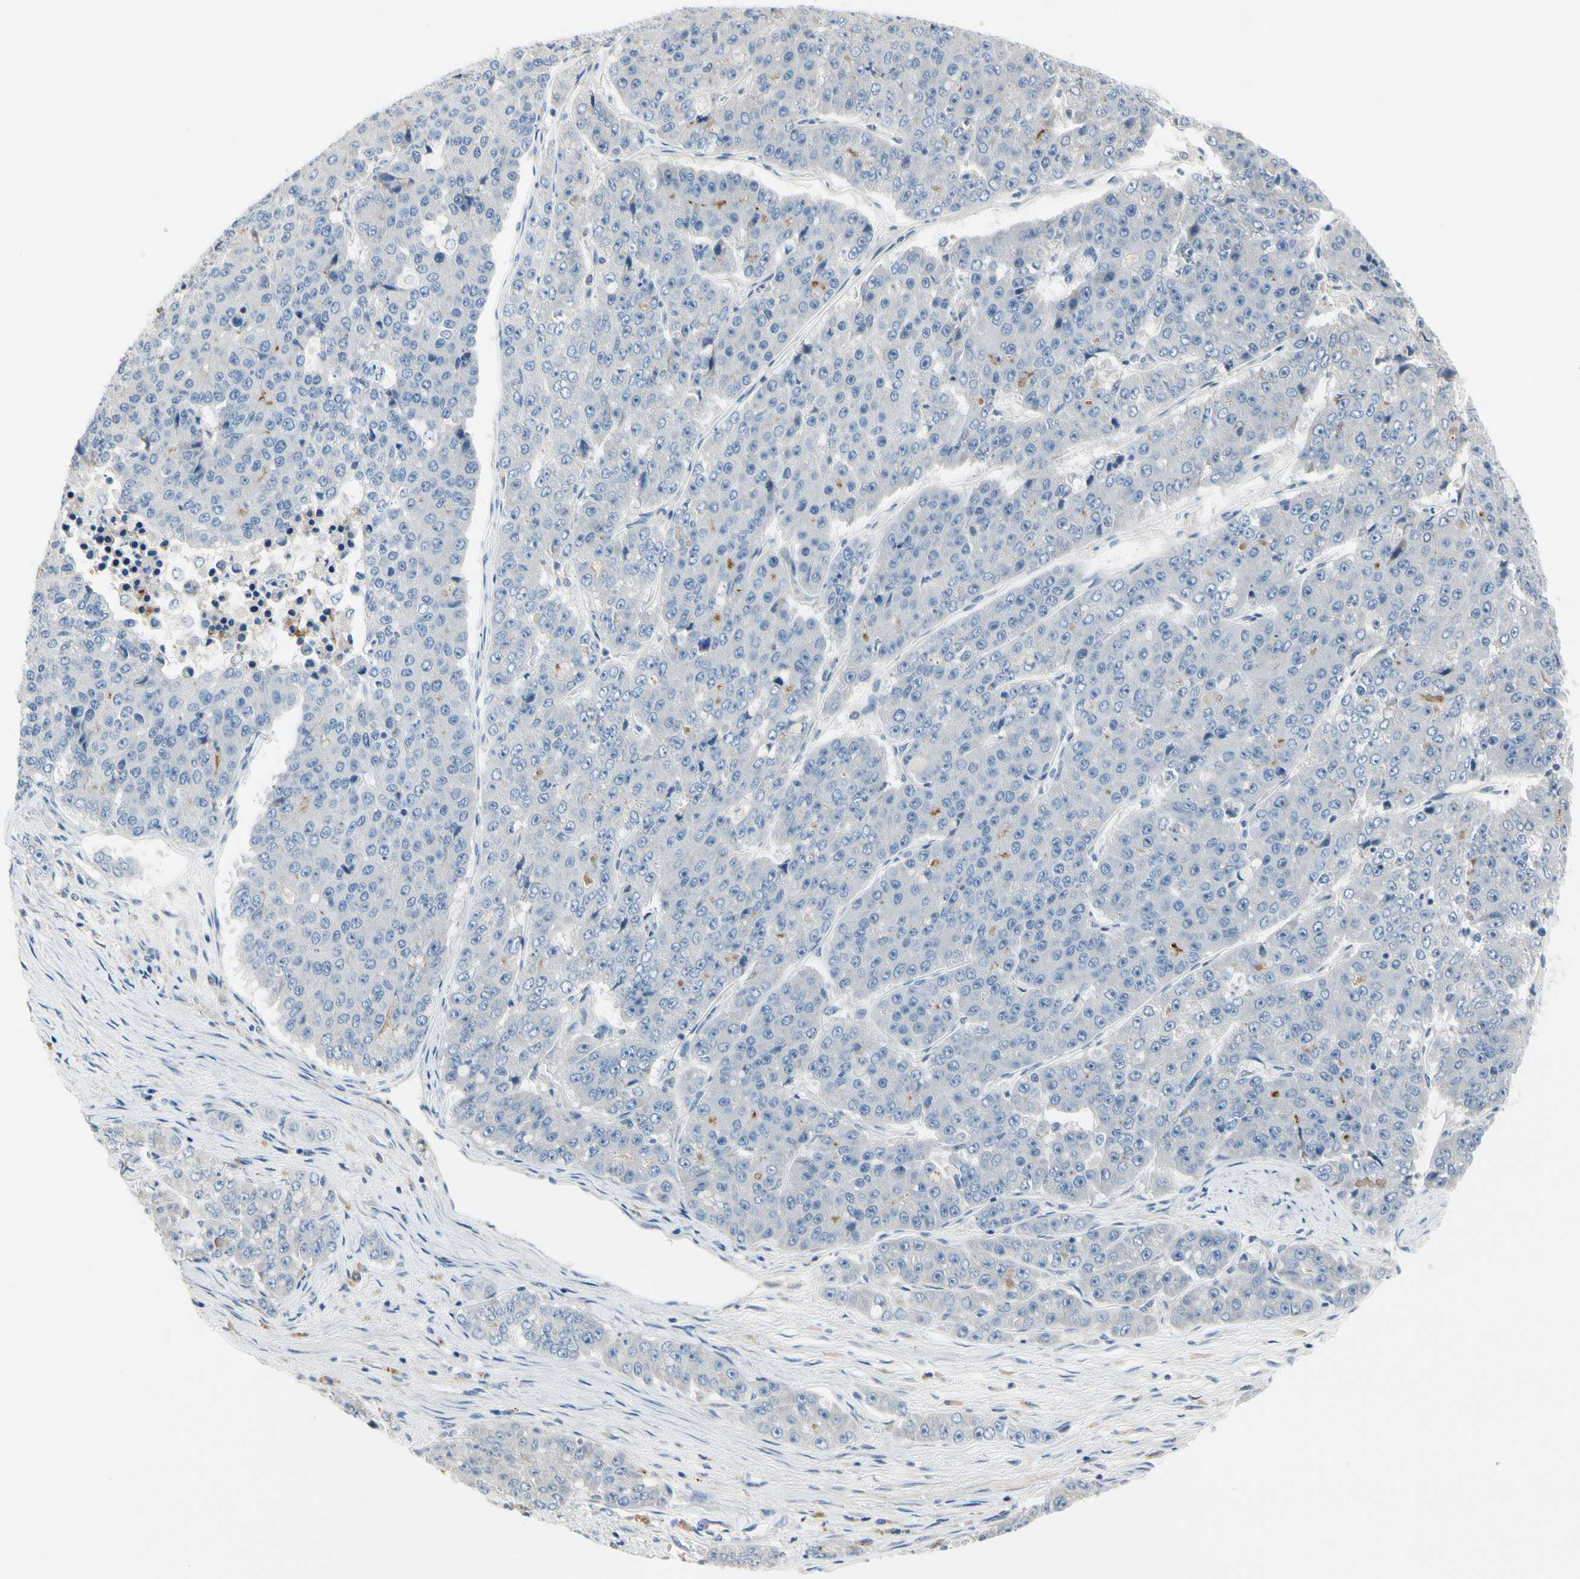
{"staining": {"intensity": "negative", "quantity": "none", "location": "none"}, "tissue": "pancreatic cancer", "cell_type": "Tumor cells", "image_type": "cancer", "snomed": [{"axis": "morphology", "description": "Adenocarcinoma, NOS"}, {"axis": "topography", "description": "Pancreas"}], "caption": "IHC histopathology image of human pancreatic cancer stained for a protein (brown), which exhibits no positivity in tumor cells.", "gene": "ECRG4", "patient": {"sex": "male", "age": 50}}